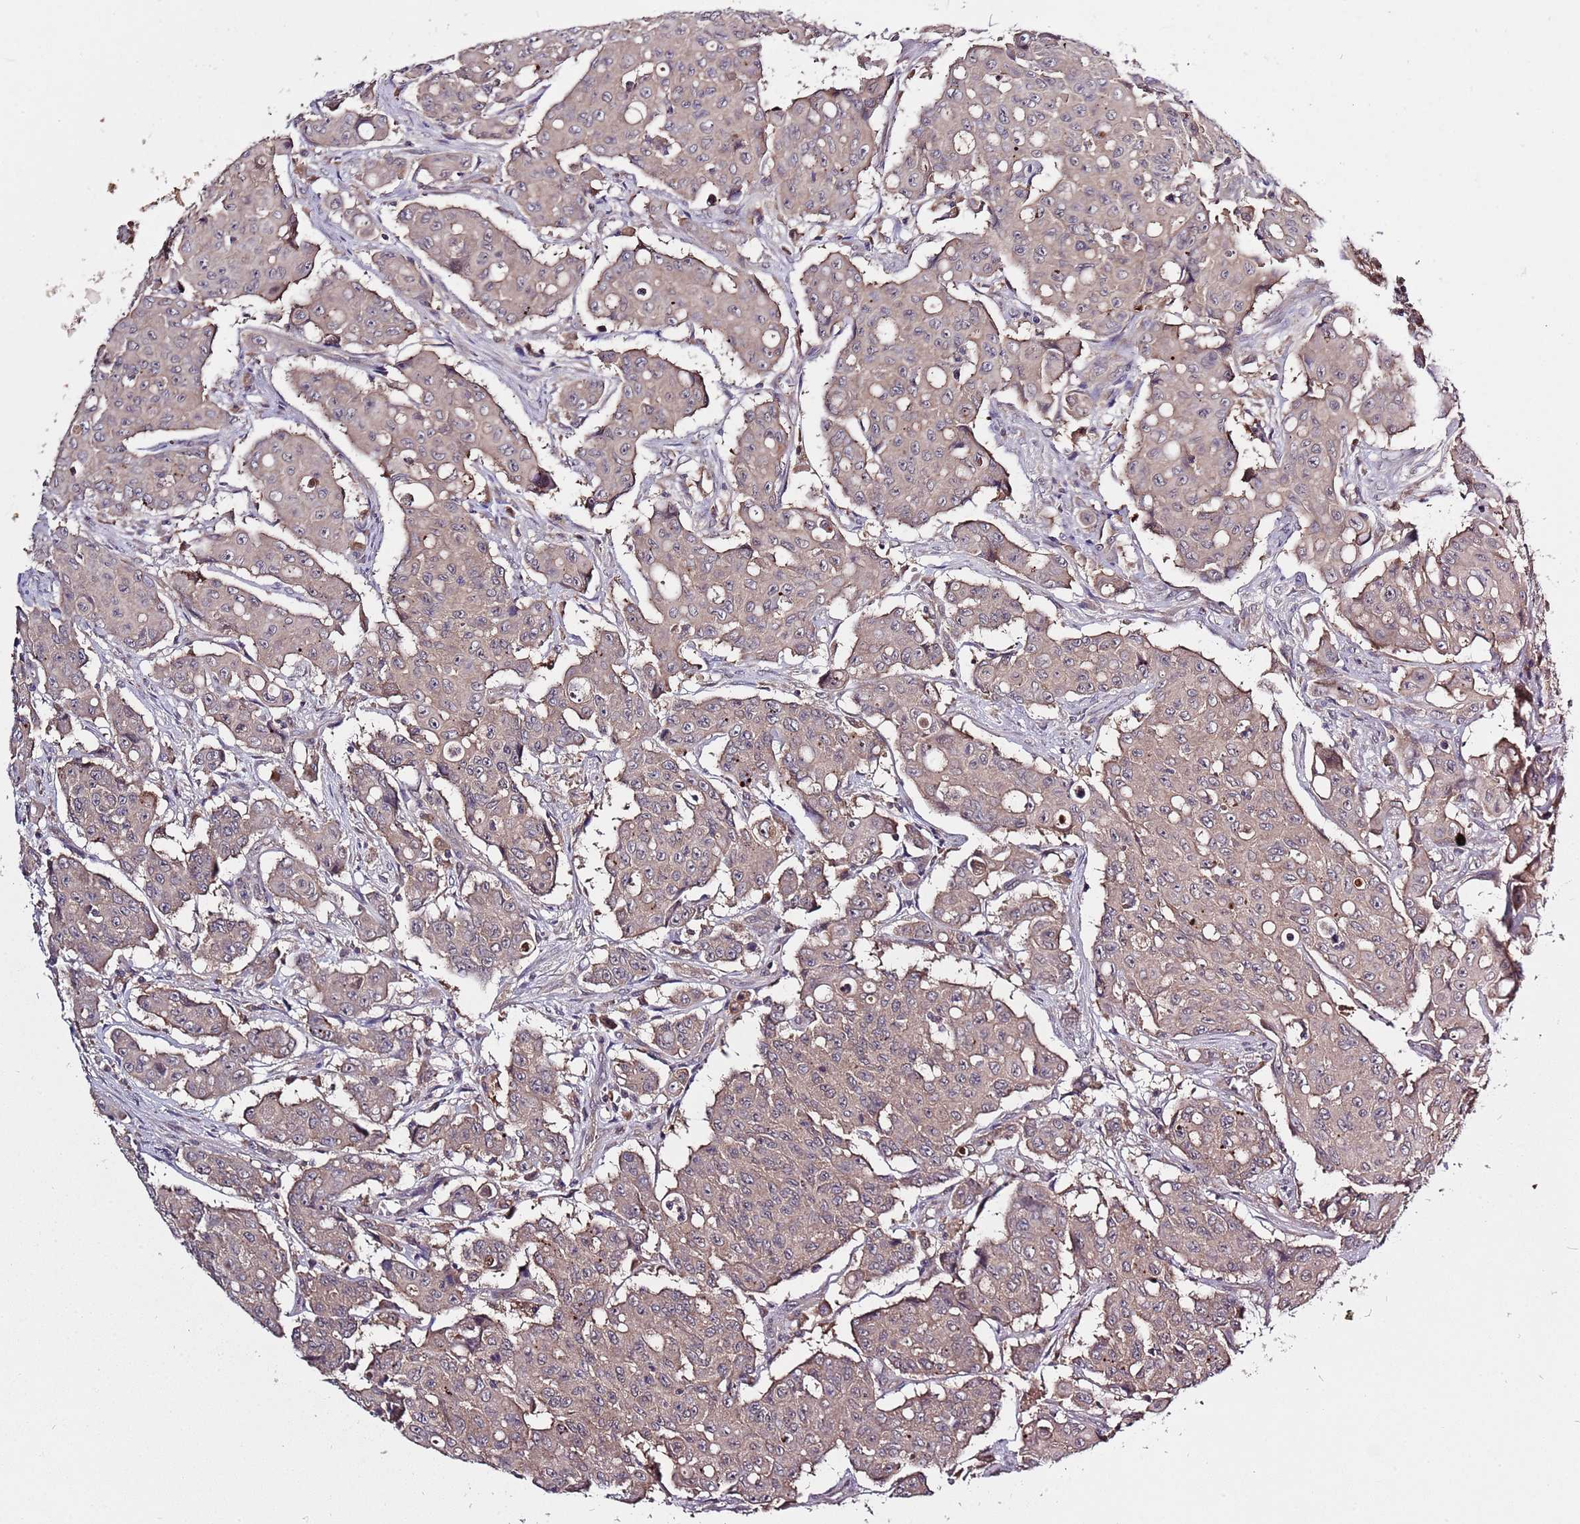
{"staining": {"intensity": "moderate", "quantity": "25%-75%", "location": "cytoplasmic/membranous"}, "tissue": "colorectal cancer", "cell_type": "Tumor cells", "image_type": "cancer", "snomed": [{"axis": "morphology", "description": "Adenocarcinoma, NOS"}, {"axis": "topography", "description": "Colon"}], "caption": "Human colorectal cancer (adenocarcinoma) stained with a brown dye displays moderate cytoplasmic/membranous positive staining in approximately 25%-75% of tumor cells.", "gene": "USP32", "patient": {"sex": "male", "age": 51}}